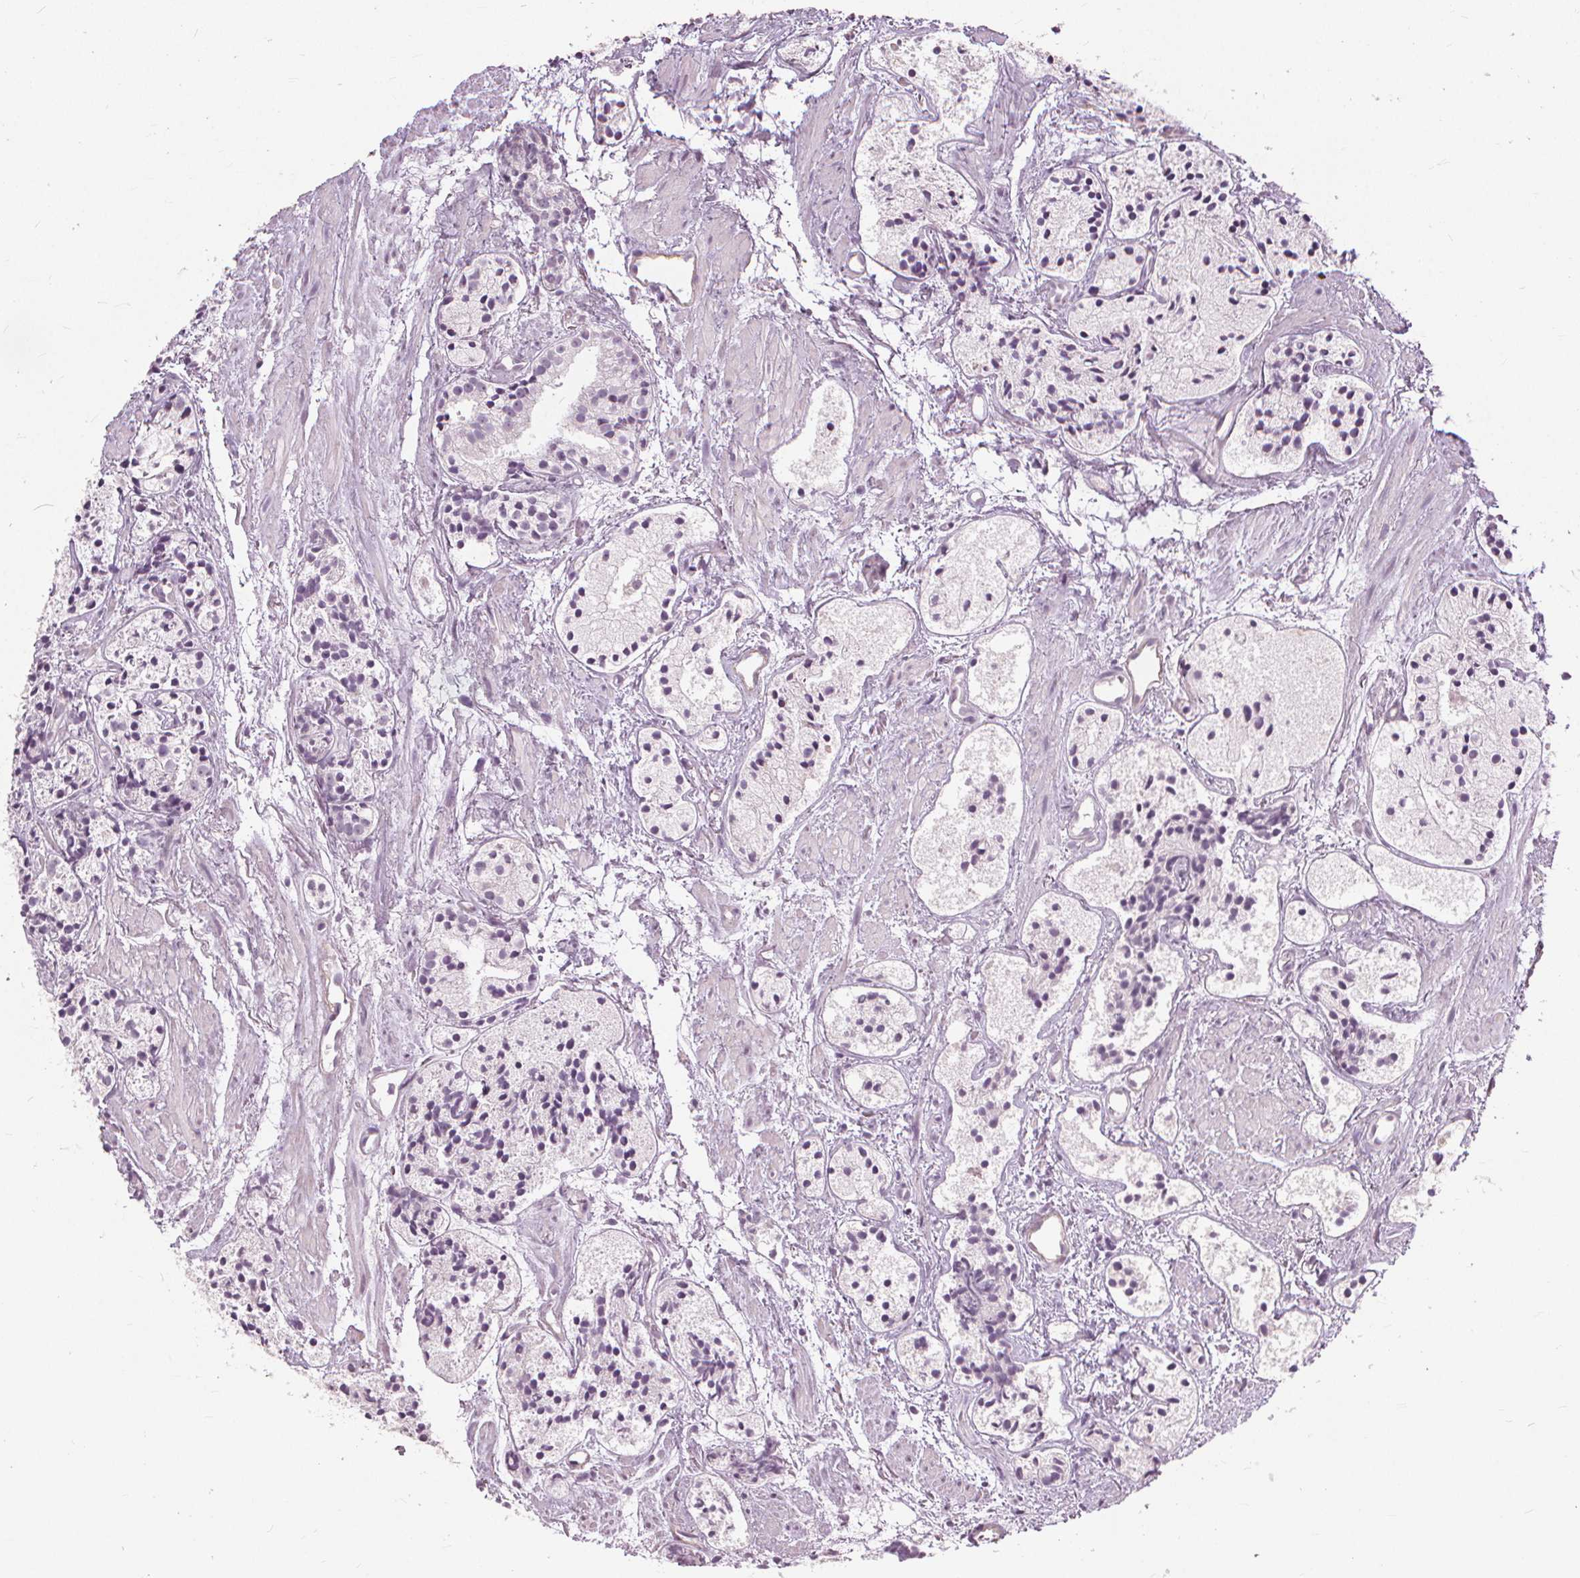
{"staining": {"intensity": "negative", "quantity": "none", "location": "none"}, "tissue": "prostate cancer", "cell_type": "Tumor cells", "image_type": "cancer", "snomed": [{"axis": "morphology", "description": "Adenocarcinoma, High grade"}, {"axis": "topography", "description": "Prostate"}], "caption": "Micrograph shows no significant protein staining in tumor cells of prostate cancer.", "gene": "SFTPD", "patient": {"sex": "male", "age": 85}}